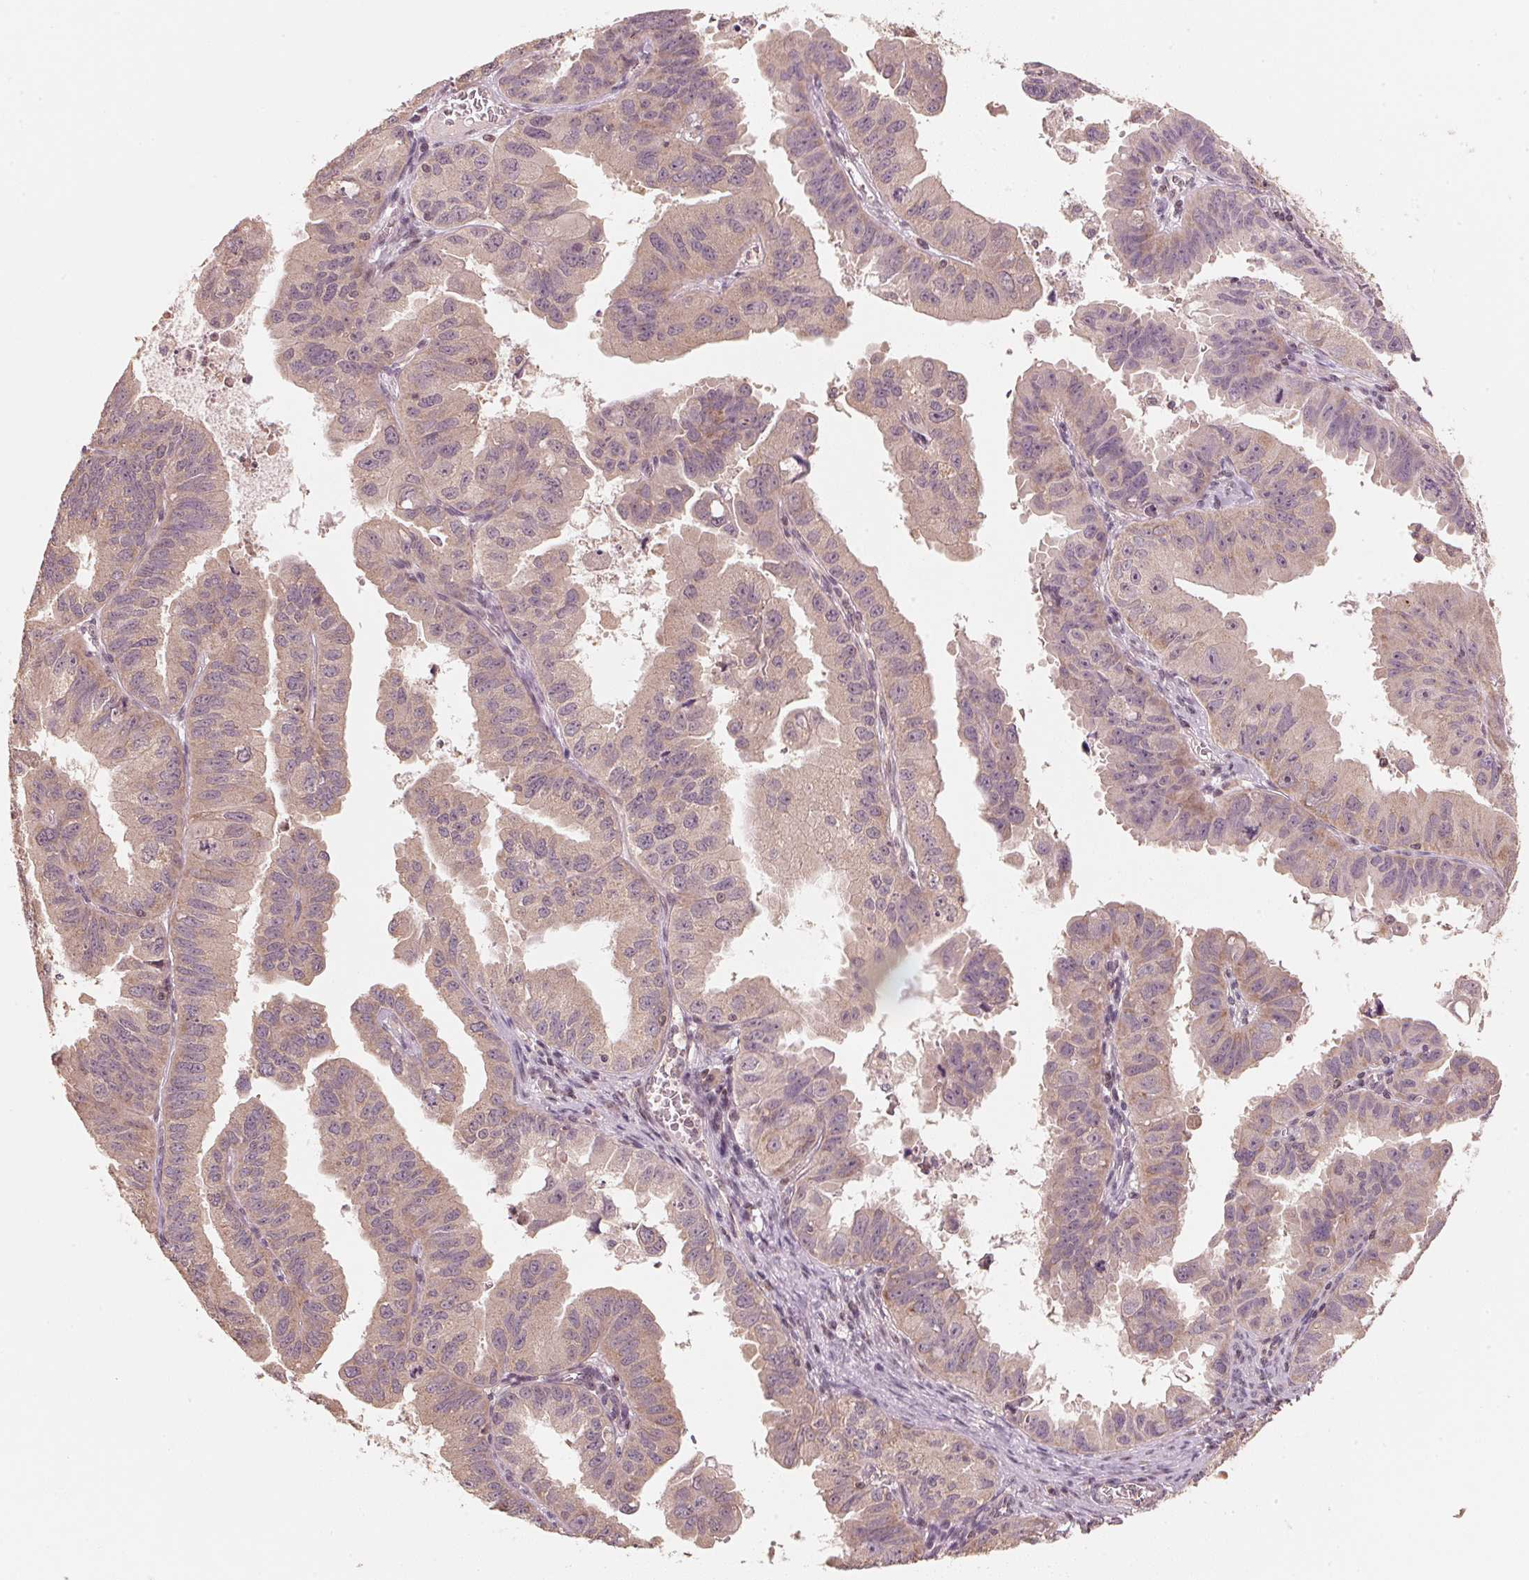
{"staining": {"intensity": "weak", "quantity": "25%-75%", "location": "cytoplasmic/membranous"}, "tissue": "ovarian cancer", "cell_type": "Tumor cells", "image_type": "cancer", "snomed": [{"axis": "morphology", "description": "Carcinoma, endometroid"}, {"axis": "topography", "description": "Ovary"}], "caption": "Endometroid carcinoma (ovarian) stained with DAB (3,3'-diaminobenzidine) IHC exhibits low levels of weak cytoplasmic/membranous expression in about 25%-75% of tumor cells.", "gene": "C2orf73", "patient": {"sex": "female", "age": 85}}